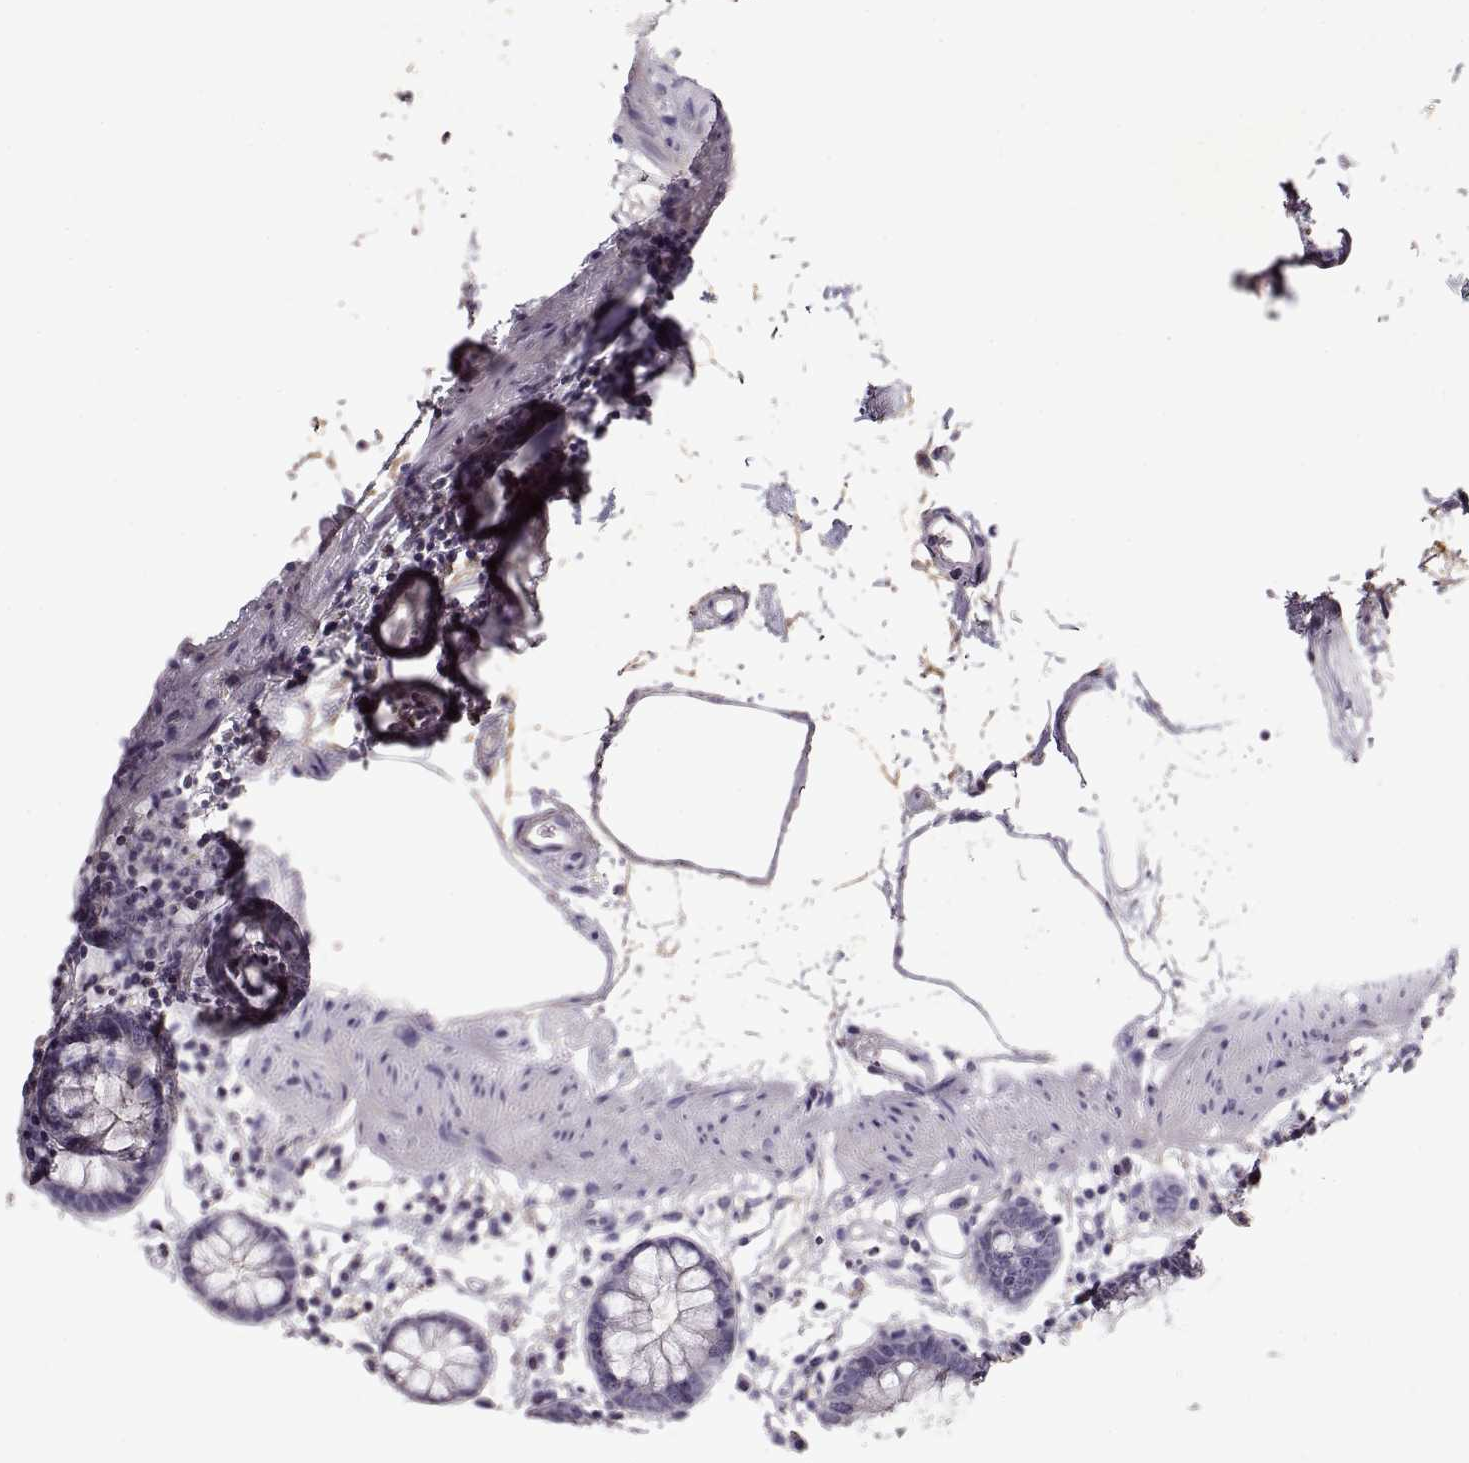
{"staining": {"intensity": "negative", "quantity": "none", "location": "none"}, "tissue": "colon", "cell_type": "Endothelial cells", "image_type": "normal", "snomed": [{"axis": "morphology", "description": "Normal tissue, NOS"}, {"axis": "topography", "description": "Colon"}], "caption": "Unremarkable colon was stained to show a protein in brown. There is no significant staining in endothelial cells. (IHC, brightfield microscopy, high magnification).", "gene": "ADAM11", "patient": {"sex": "female", "age": 84}}